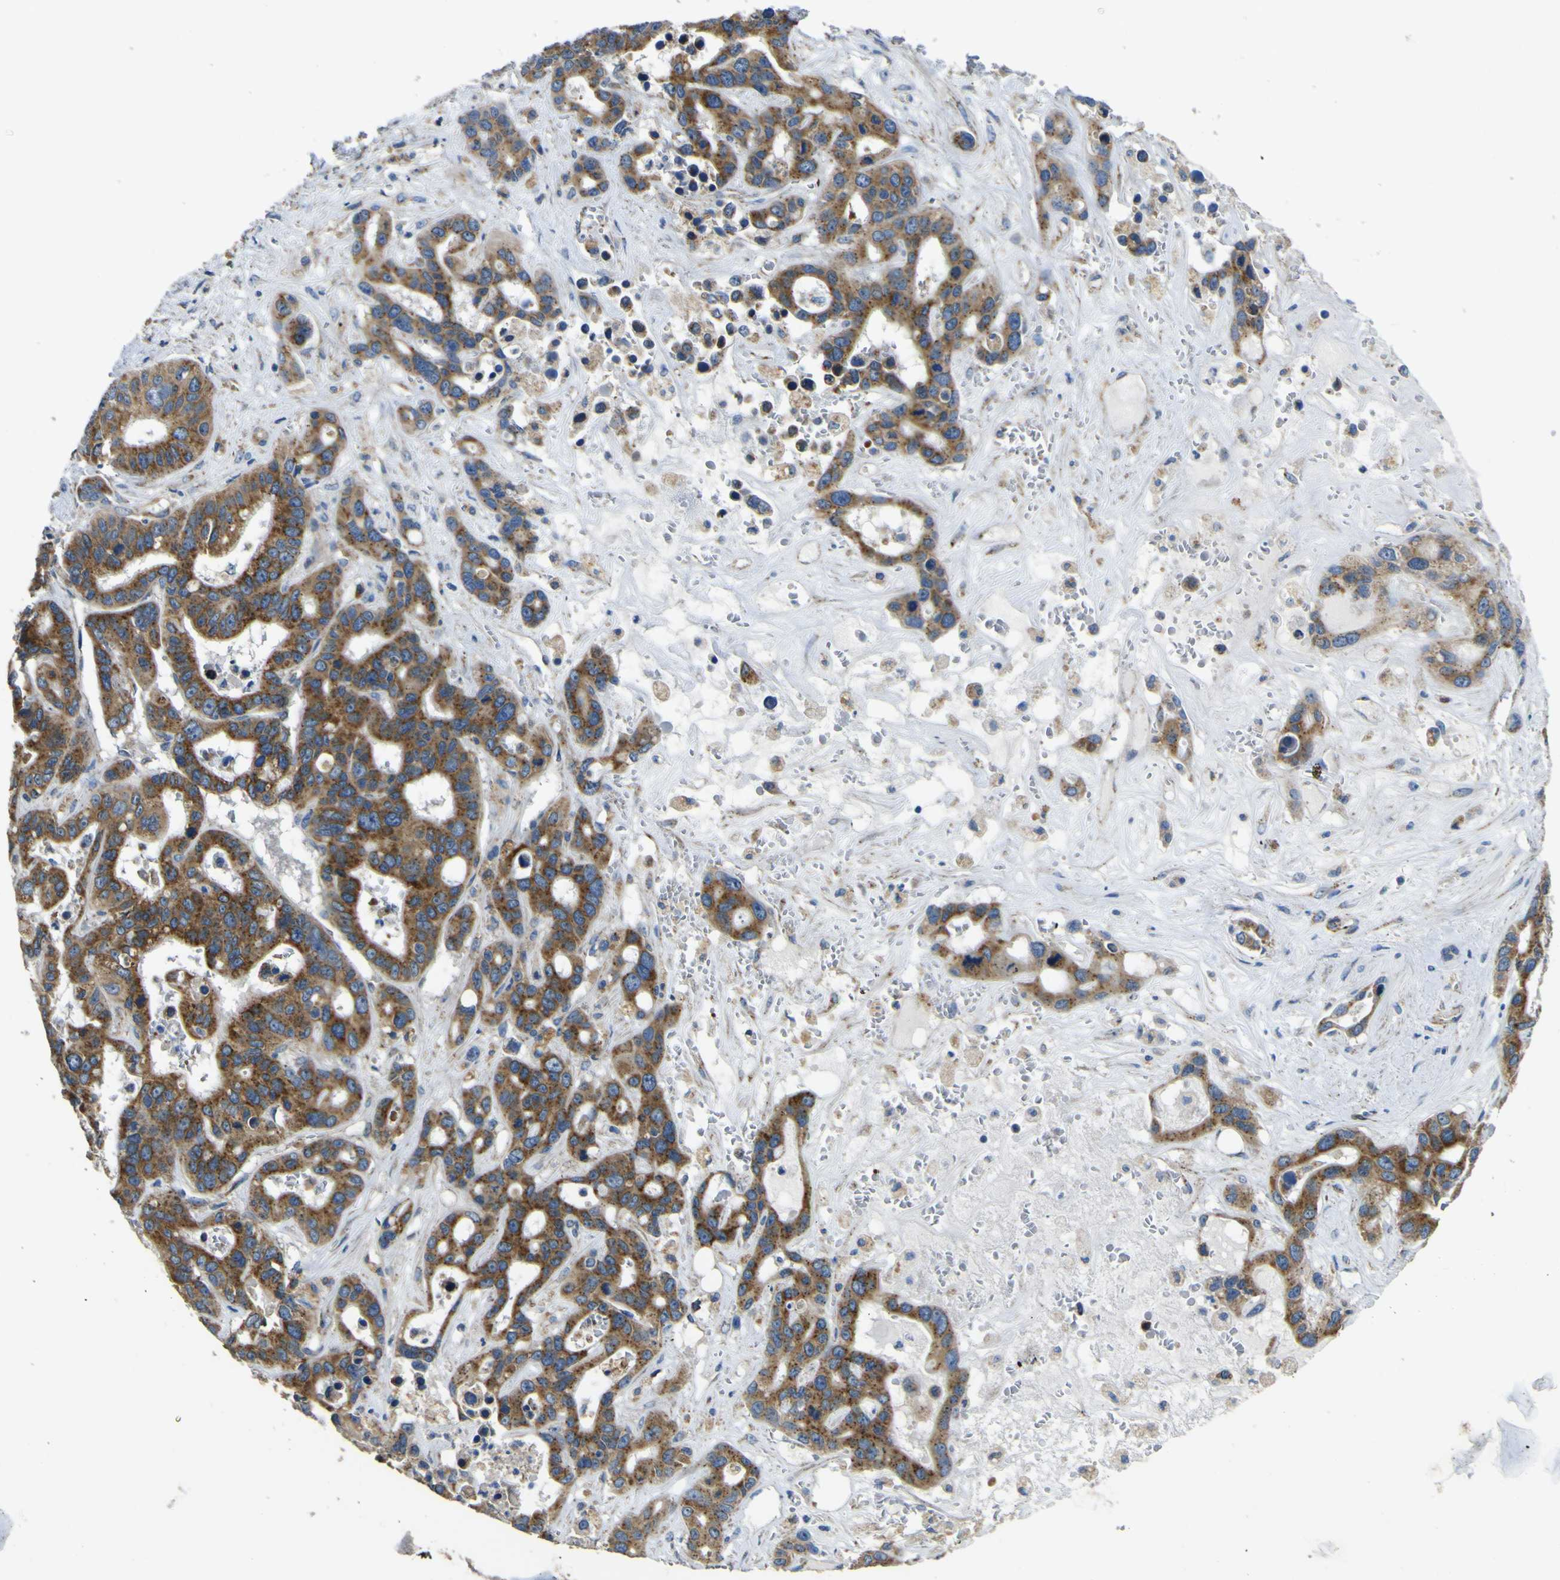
{"staining": {"intensity": "strong", "quantity": ">75%", "location": "cytoplasmic/membranous"}, "tissue": "liver cancer", "cell_type": "Tumor cells", "image_type": "cancer", "snomed": [{"axis": "morphology", "description": "Cholangiocarcinoma"}, {"axis": "topography", "description": "Liver"}], "caption": "Liver cancer tissue exhibits strong cytoplasmic/membranous positivity in approximately >75% of tumor cells", "gene": "ALDH18A1", "patient": {"sex": "female", "age": 65}}